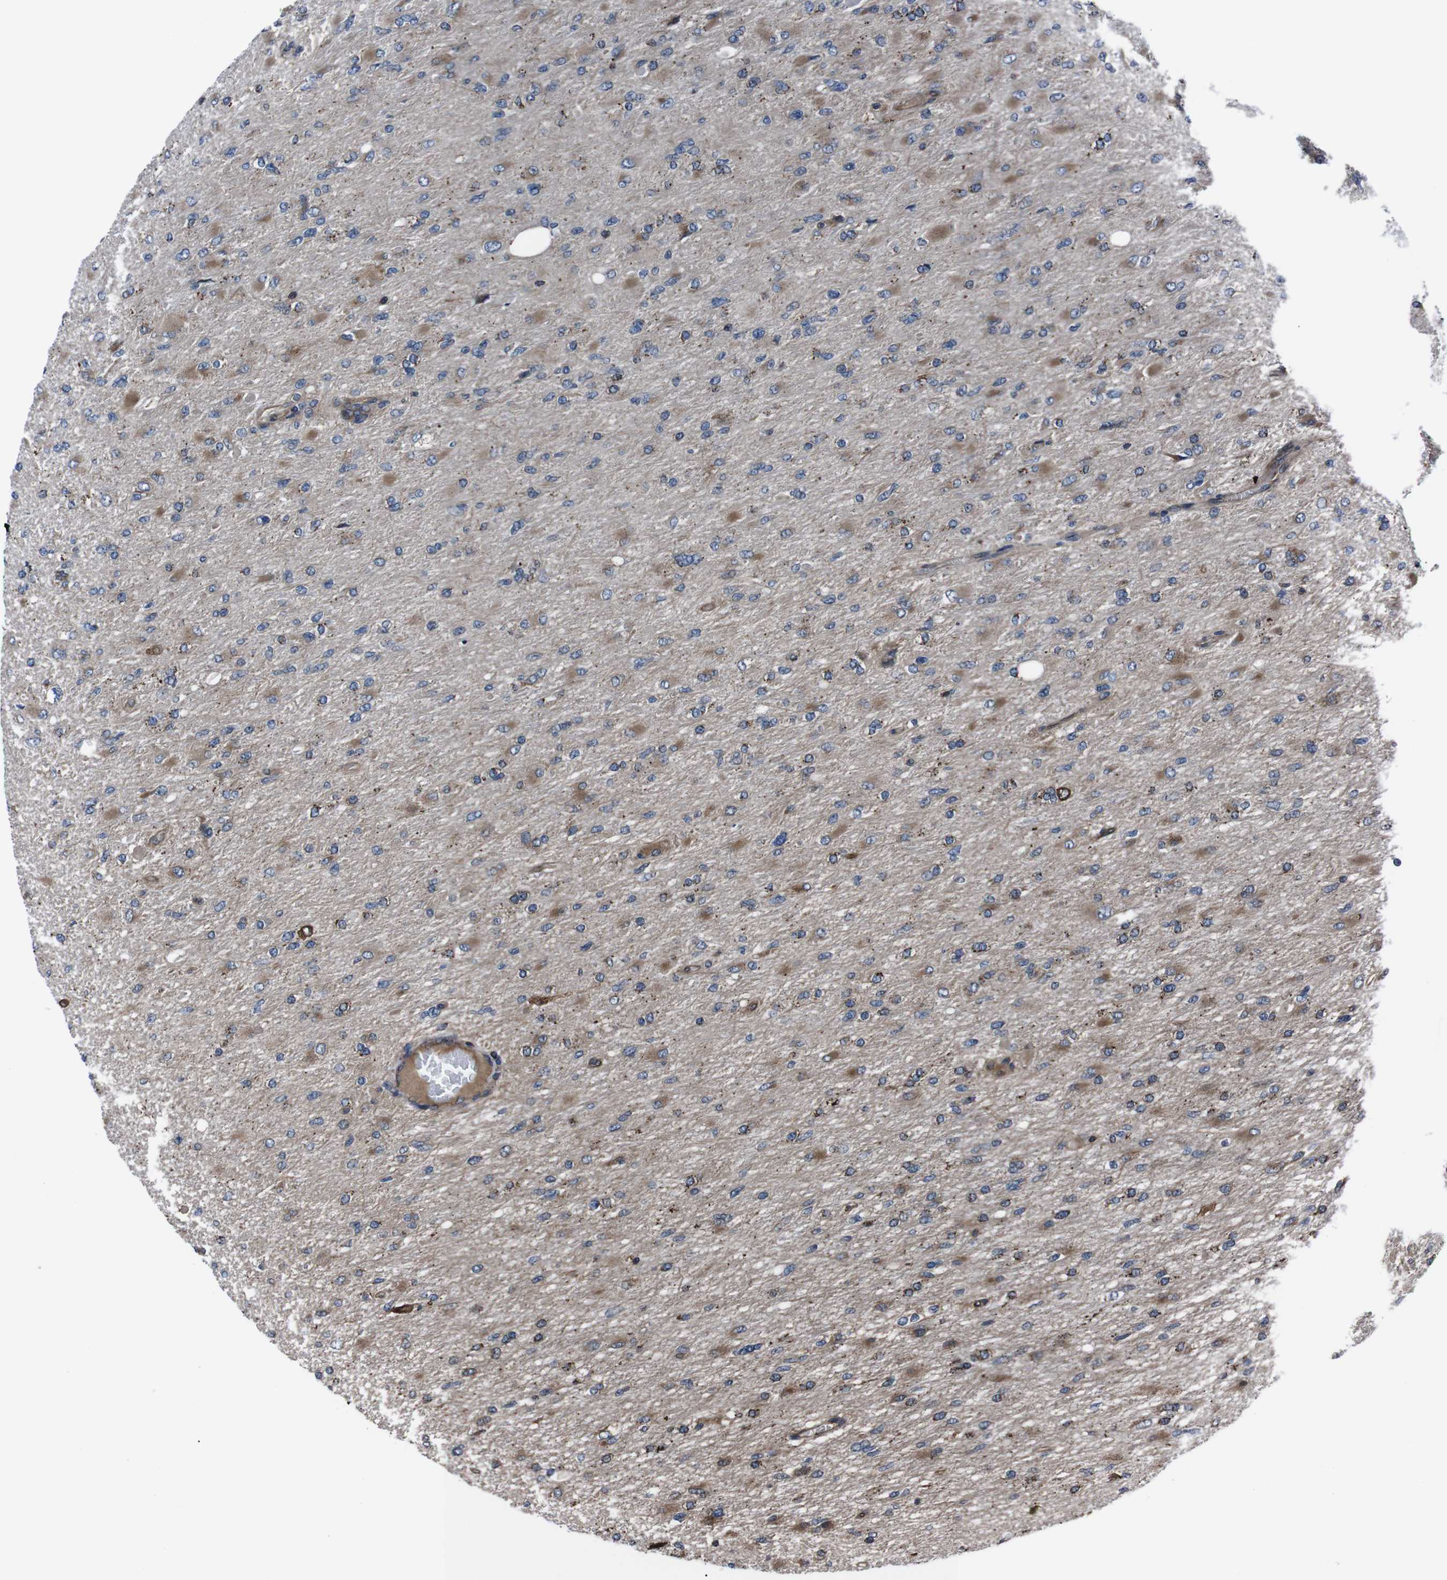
{"staining": {"intensity": "moderate", "quantity": "25%-75%", "location": "cytoplasmic/membranous"}, "tissue": "glioma", "cell_type": "Tumor cells", "image_type": "cancer", "snomed": [{"axis": "morphology", "description": "Glioma, malignant, High grade"}, {"axis": "topography", "description": "Cerebral cortex"}], "caption": "Moderate cytoplasmic/membranous protein staining is present in approximately 25%-75% of tumor cells in high-grade glioma (malignant).", "gene": "EIF4A2", "patient": {"sex": "female", "age": 36}}